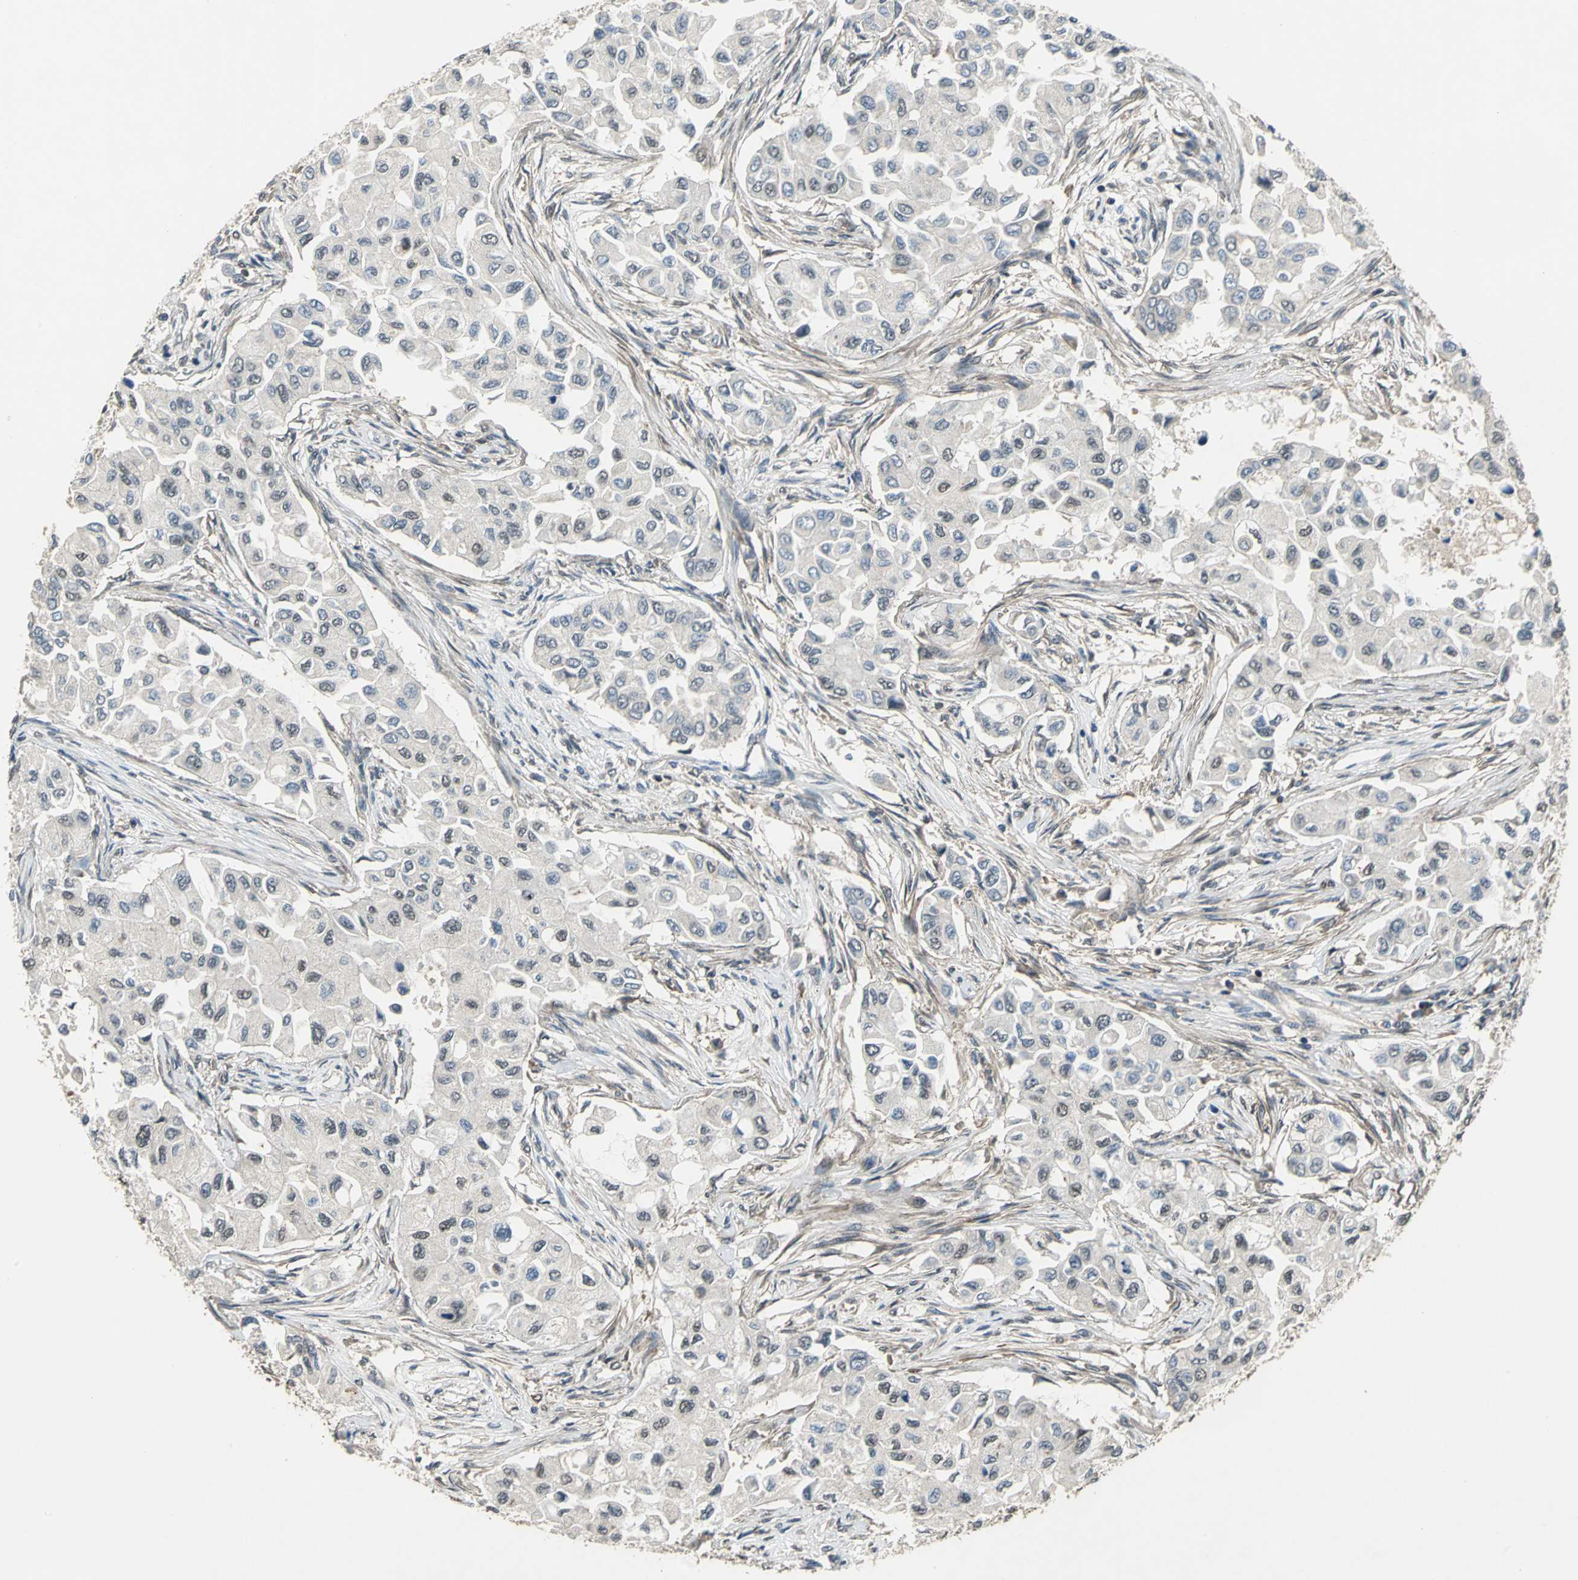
{"staining": {"intensity": "negative", "quantity": "none", "location": "none"}, "tissue": "breast cancer", "cell_type": "Tumor cells", "image_type": "cancer", "snomed": [{"axis": "morphology", "description": "Normal tissue, NOS"}, {"axis": "morphology", "description": "Duct carcinoma"}, {"axis": "topography", "description": "Breast"}], "caption": "DAB immunohistochemical staining of invasive ductal carcinoma (breast) reveals no significant staining in tumor cells. (Stains: DAB (3,3'-diaminobenzidine) IHC with hematoxylin counter stain, Microscopy: brightfield microscopy at high magnification).", "gene": "EIF2B2", "patient": {"sex": "female", "age": 49}}